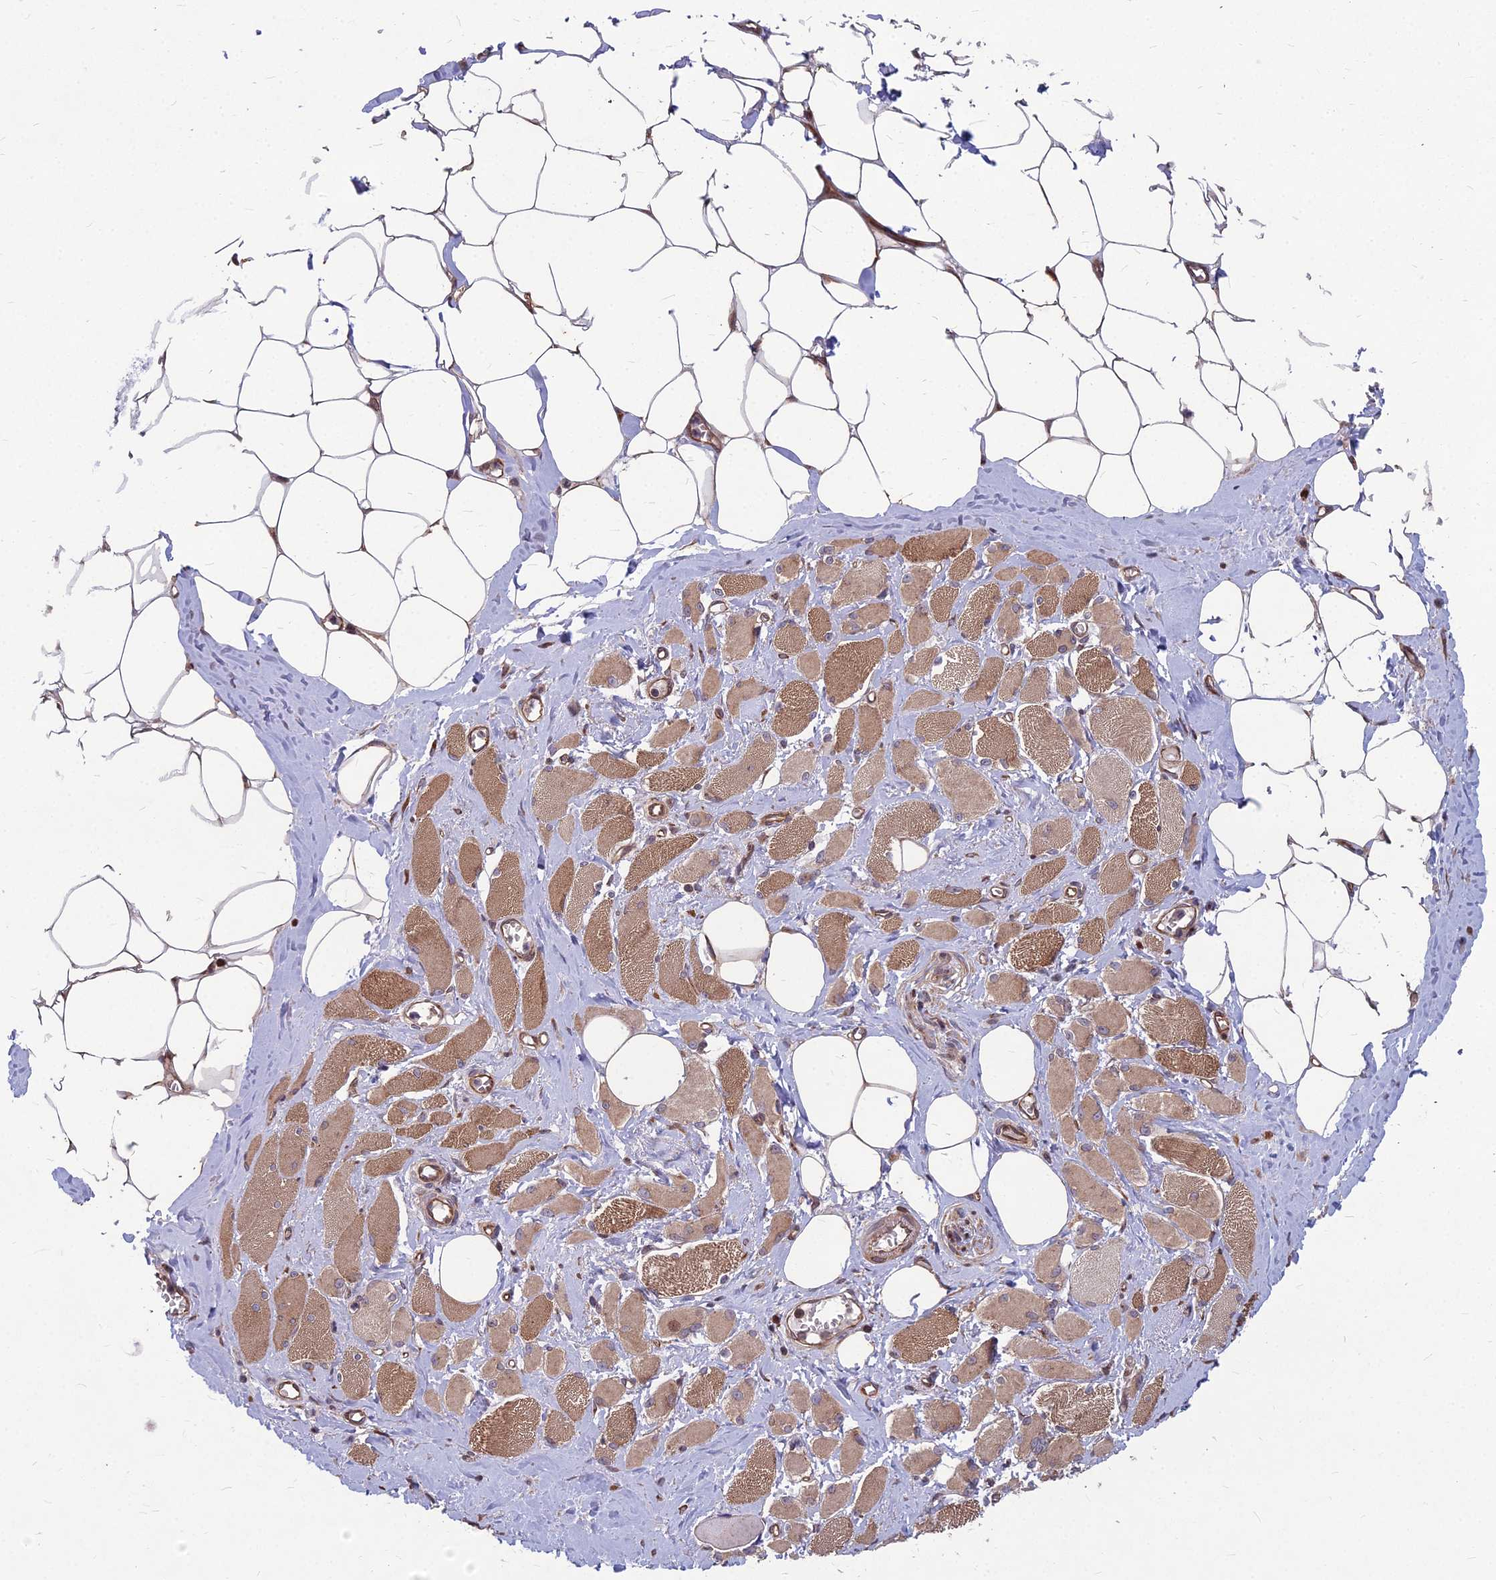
{"staining": {"intensity": "moderate", "quantity": ">75%", "location": "cytoplasmic/membranous"}, "tissue": "skeletal muscle", "cell_type": "Myocytes", "image_type": "normal", "snomed": [{"axis": "morphology", "description": "Normal tissue, NOS"}, {"axis": "morphology", "description": "Basal cell carcinoma"}, {"axis": "topography", "description": "Skeletal muscle"}], "caption": "Brown immunohistochemical staining in unremarkable skeletal muscle demonstrates moderate cytoplasmic/membranous expression in approximately >75% of myocytes.", "gene": "MFSD8", "patient": {"sex": "female", "age": 64}}